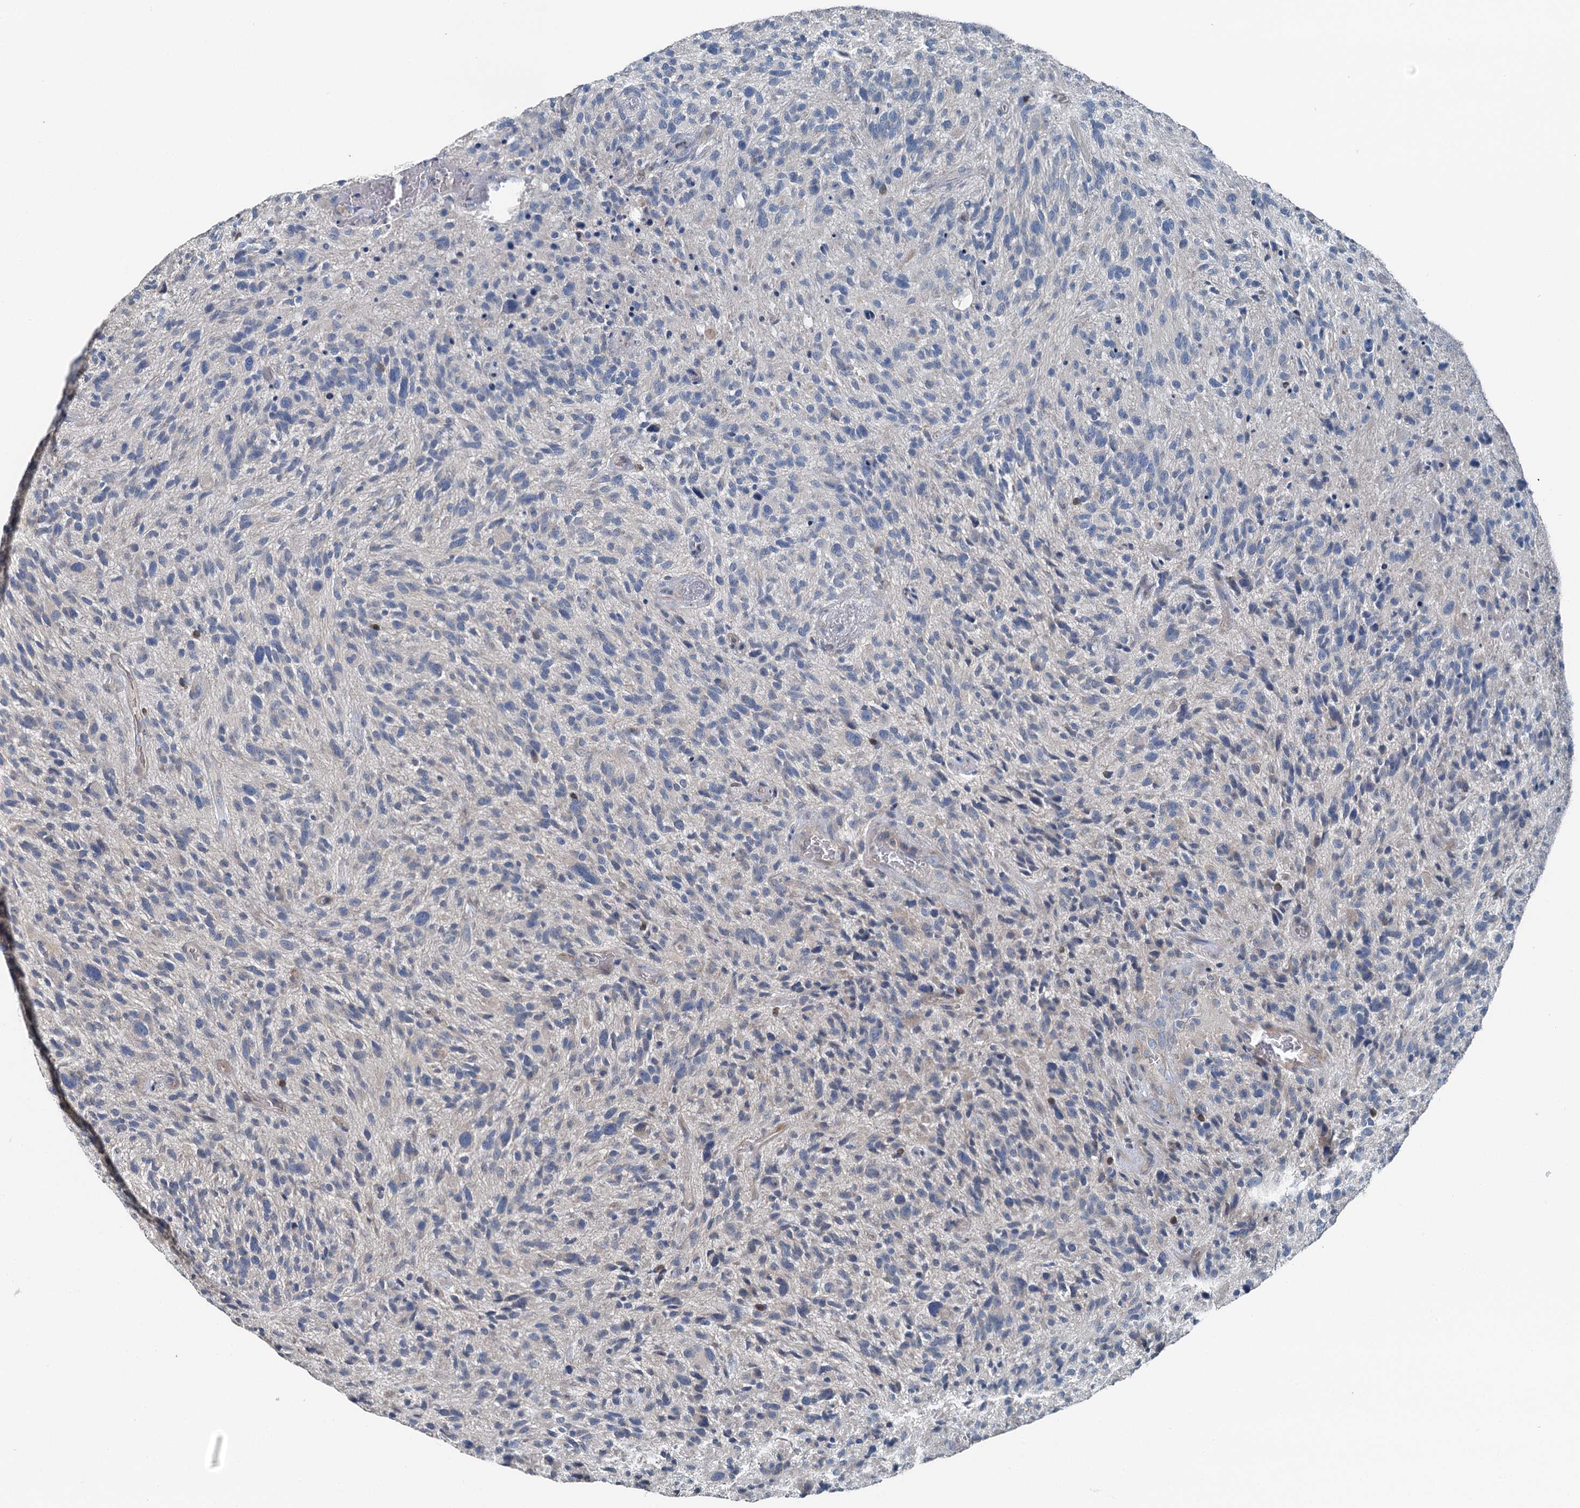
{"staining": {"intensity": "negative", "quantity": "none", "location": "none"}, "tissue": "glioma", "cell_type": "Tumor cells", "image_type": "cancer", "snomed": [{"axis": "morphology", "description": "Glioma, malignant, High grade"}, {"axis": "topography", "description": "Brain"}], "caption": "High power microscopy histopathology image of an IHC histopathology image of glioma, revealing no significant expression in tumor cells.", "gene": "C6orf120", "patient": {"sex": "male", "age": 47}}